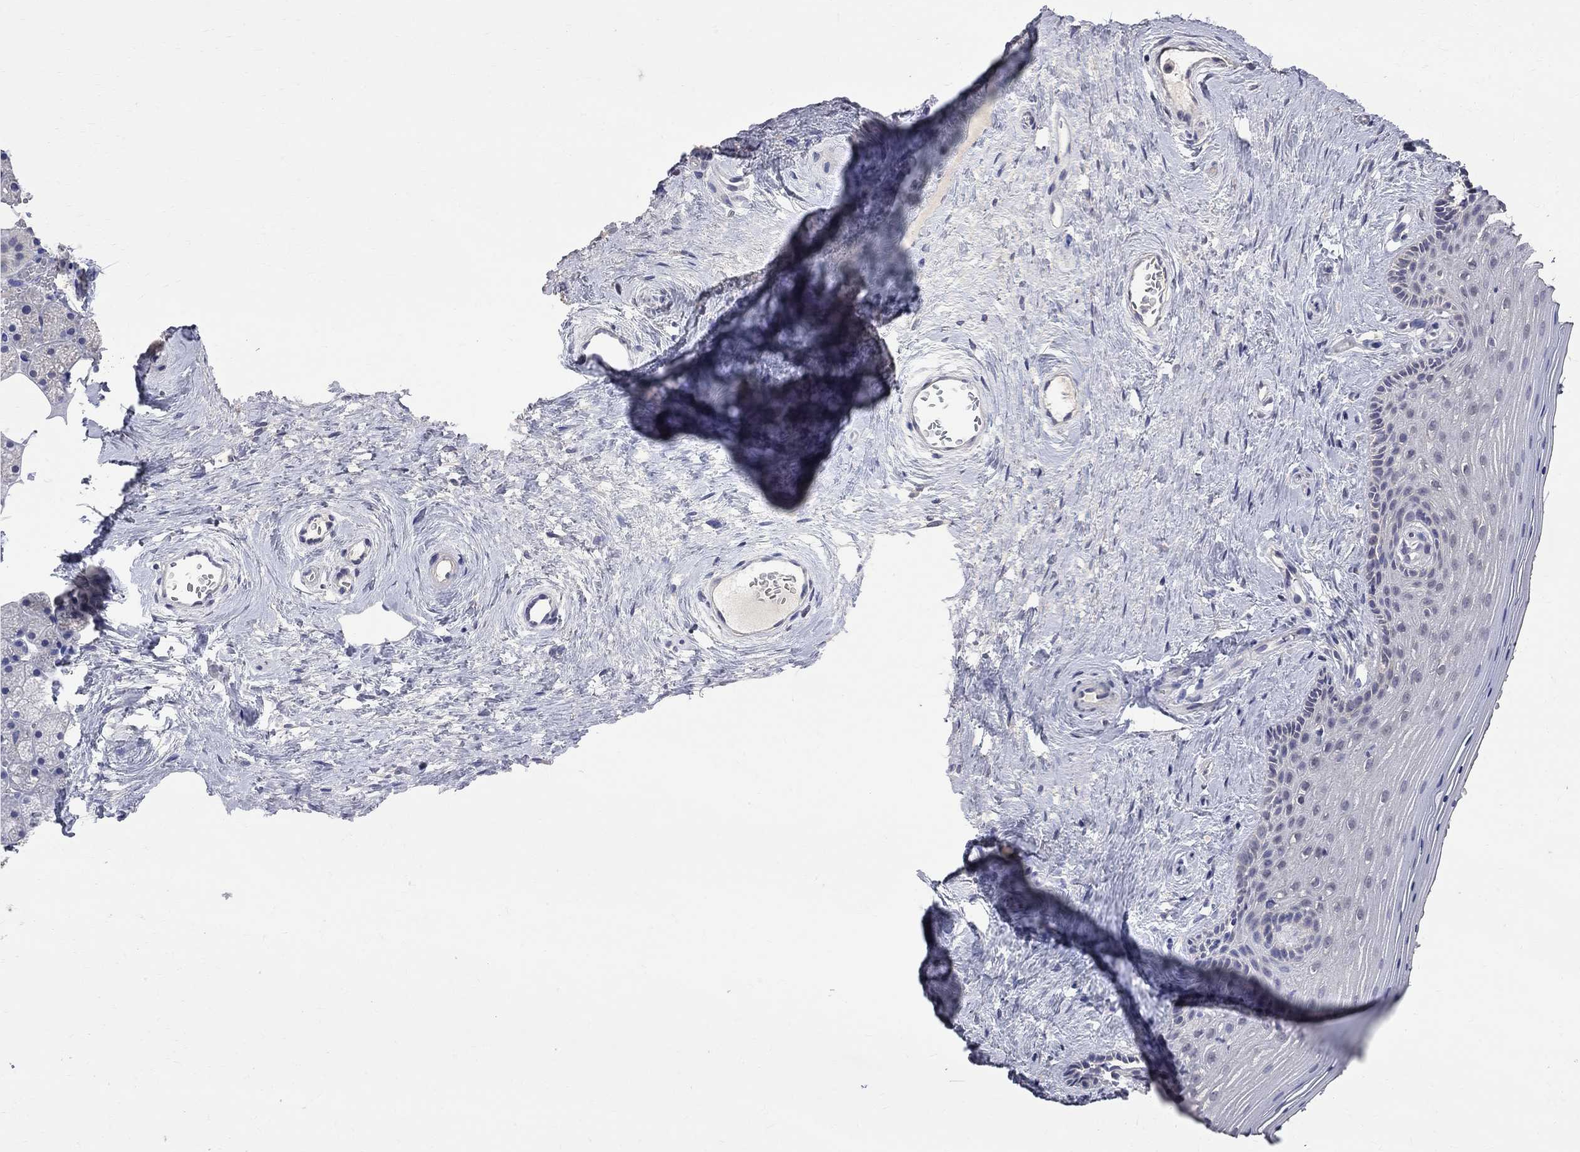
{"staining": {"intensity": "weak", "quantity": "<25%", "location": "cytoplasmic/membranous"}, "tissue": "vagina", "cell_type": "Squamous epithelial cells", "image_type": "normal", "snomed": [{"axis": "morphology", "description": "Normal tissue, NOS"}, {"axis": "topography", "description": "Vagina"}], "caption": "IHC histopathology image of unremarkable vagina: human vagina stained with DAB displays no significant protein staining in squamous epithelial cells.", "gene": "CKAP2", "patient": {"sex": "female", "age": 45}}